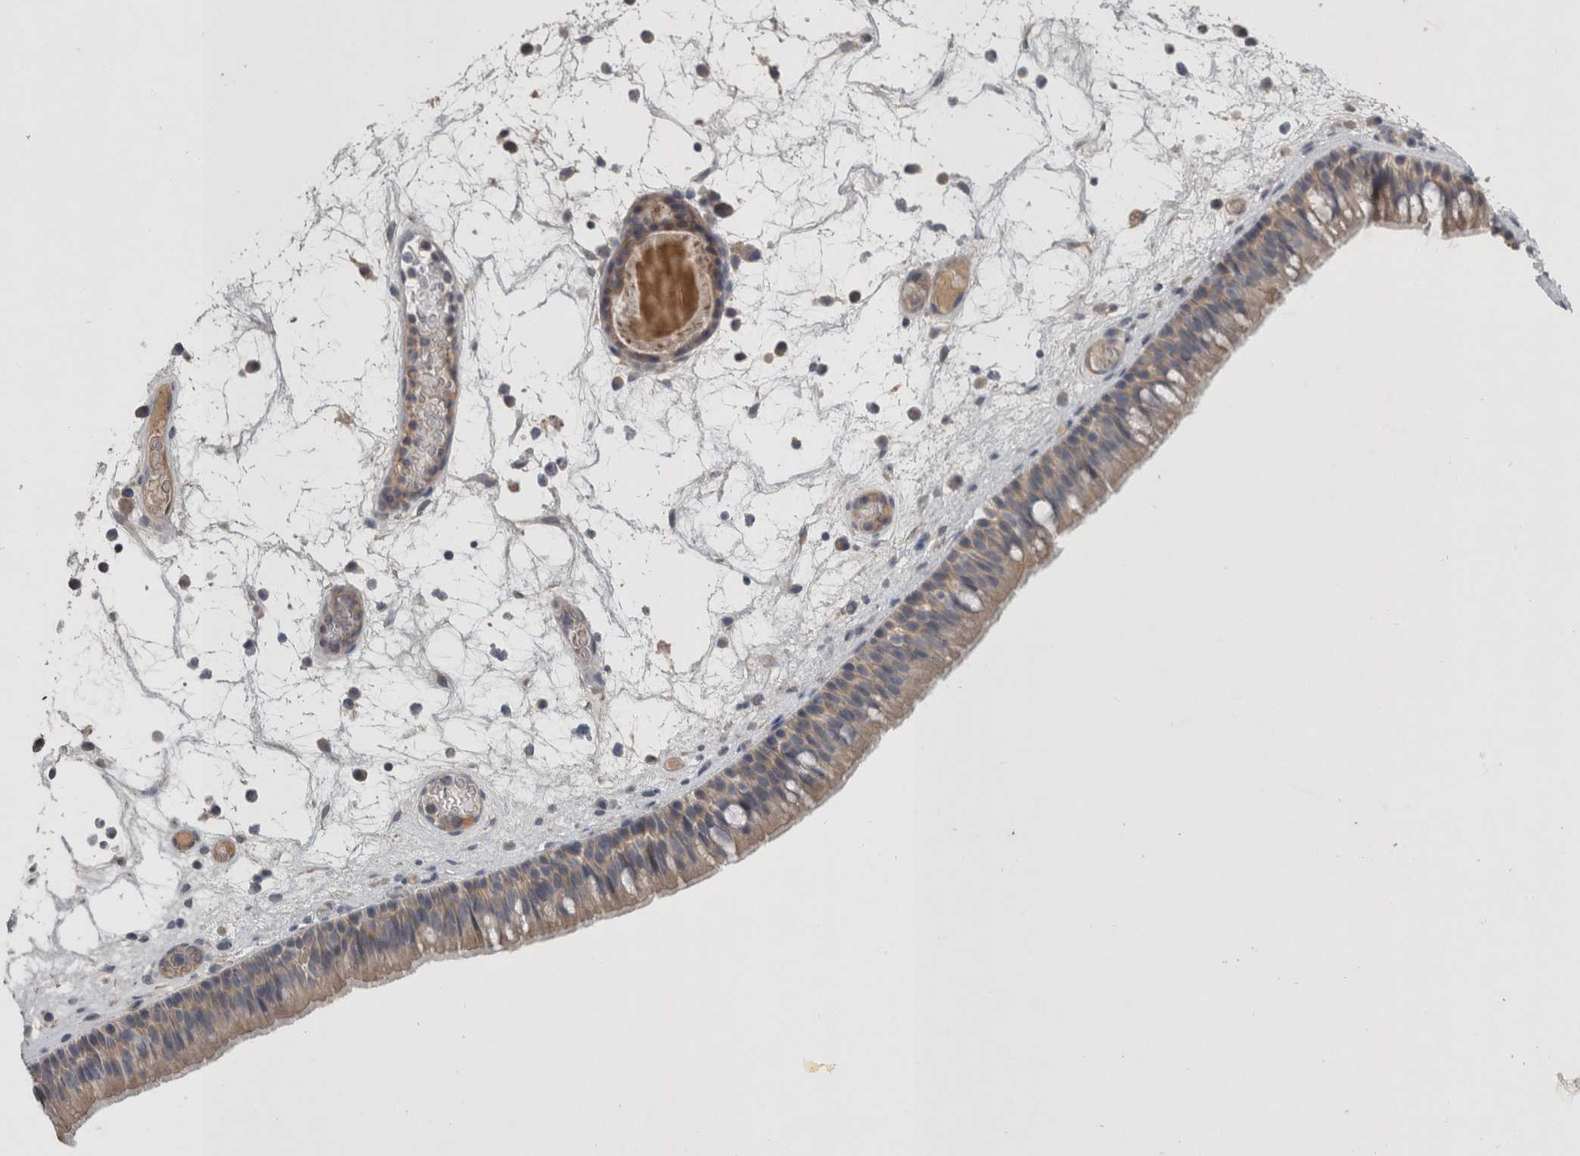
{"staining": {"intensity": "weak", "quantity": ">75%", "location": "cytoplasmic/membranous"}, "tissue": "nasopharynx", "cell_type": "Respiratory epithelial cells", "image_type": "normal", "snomed": [{"axis": "morphology", "description": "Normal tissue, NOS"}, {"axis": "morphology", "description": "Inflammation, NOS"}, {"axis": "morphology", "description": "Malignant melanoma, Metastatic site"}, {"axis": "topography", "description": "Nasopharynx"}], "caption": "Protein expression analysis of unremarkable human nasopharynx reveals weak cytoplasmic/membranous staining in approximately >75% of respiratory epithelial cells.", "gene": "SLC22A11", "patient": {"sex": "male", "age": 70}}